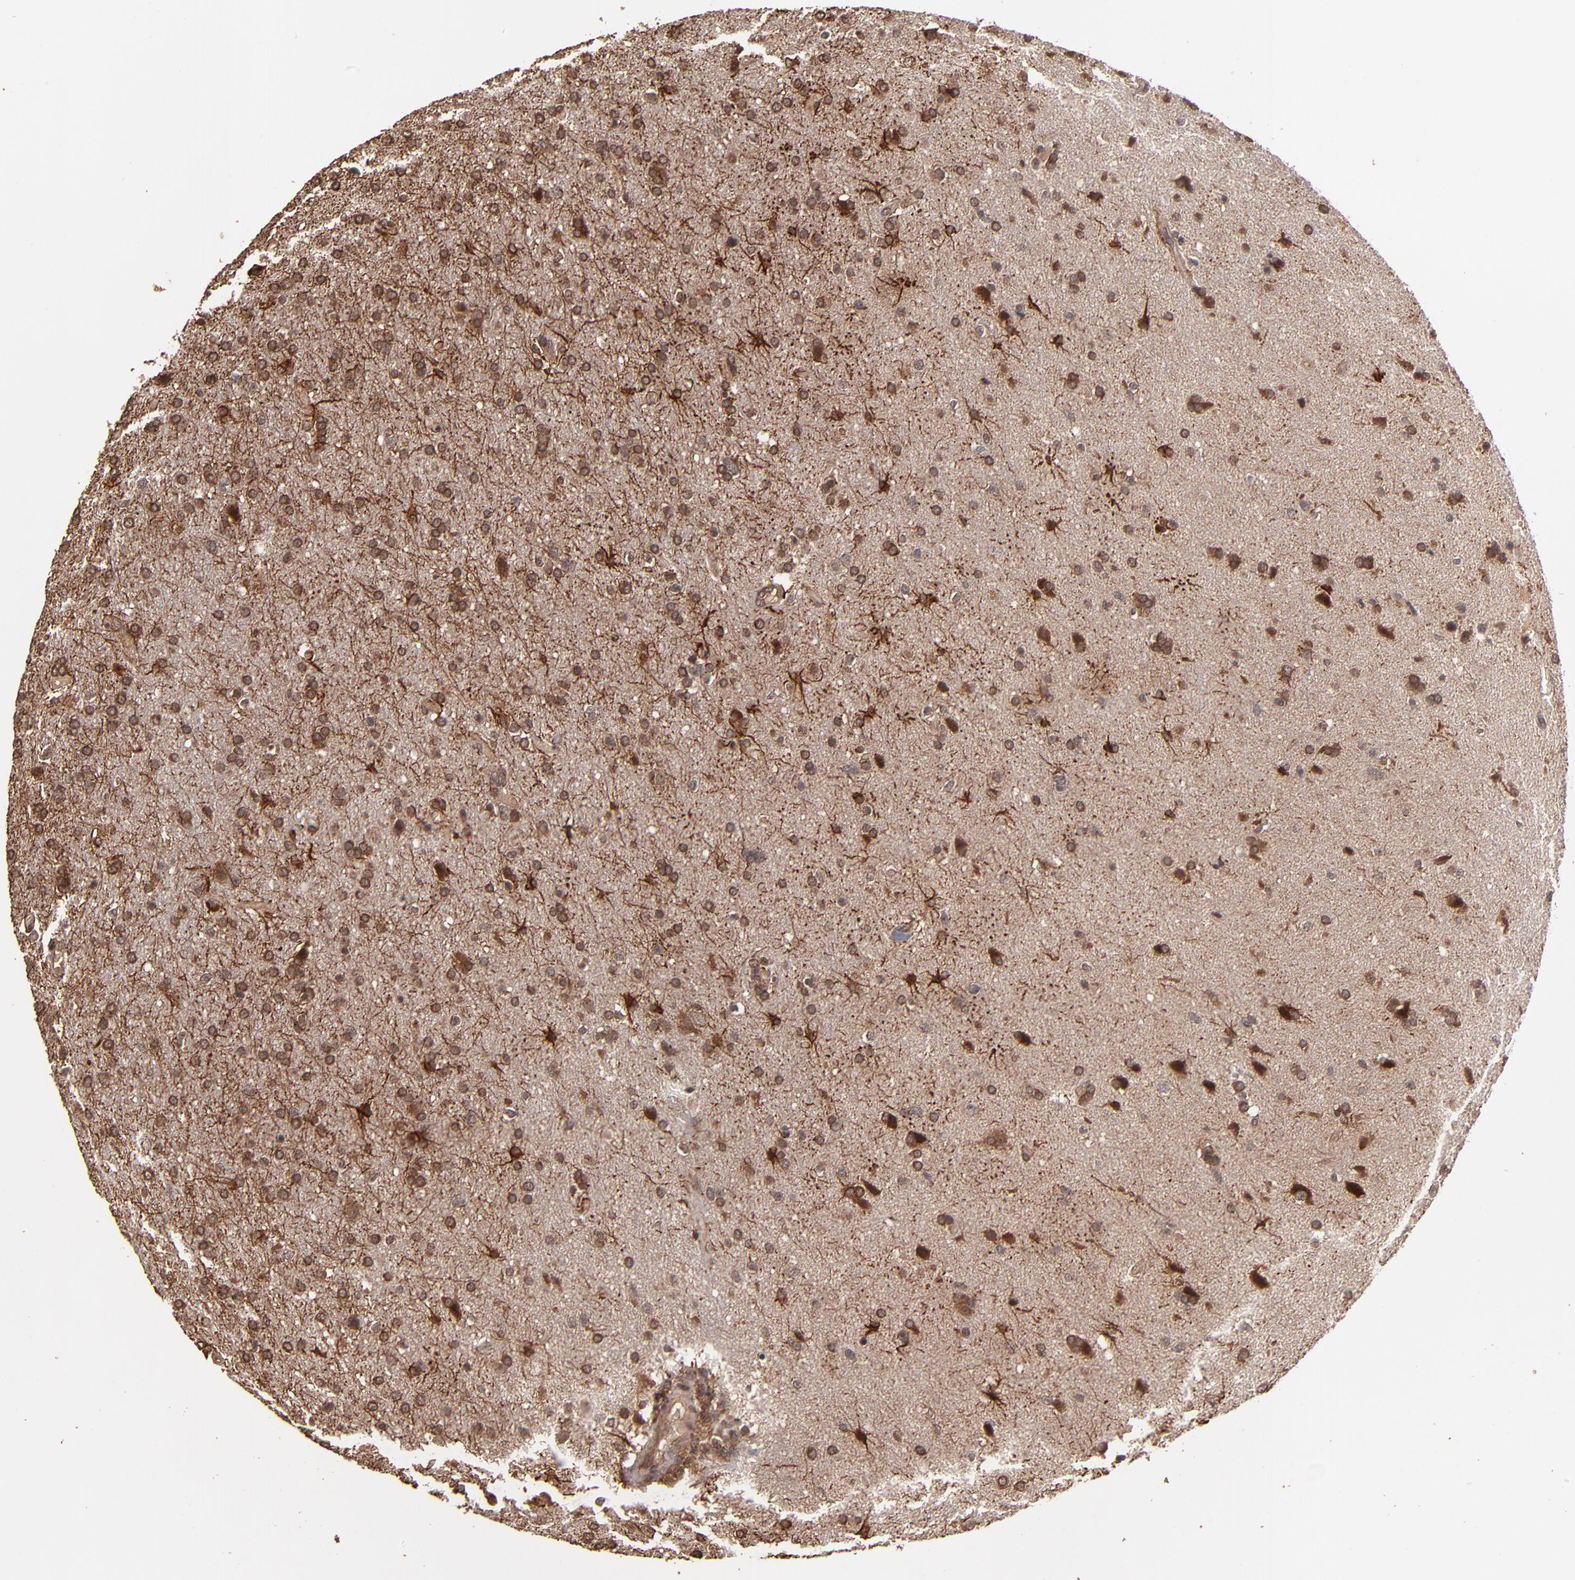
{"staining": {"intensity": "moderate", "quantity": ">75%", "location": "cytoplasmic/membranous"}, "tissue": "glioma", "cell_type": "Tumor cells", "image_type": "cancer", "snomed": [{"axis": "morphology", "description": "Glioma, malignant, High grade"}, {"axis": "topography", "description": "Brain"}], "caption": "A medium amount of moderate cytoplasmic/membranous staining is present in about >75% of tumor cells in malignant glioma (high-grade) tissue.", "gene": "NFE2L2", "patient": {"sex": "male", "age": 33}}